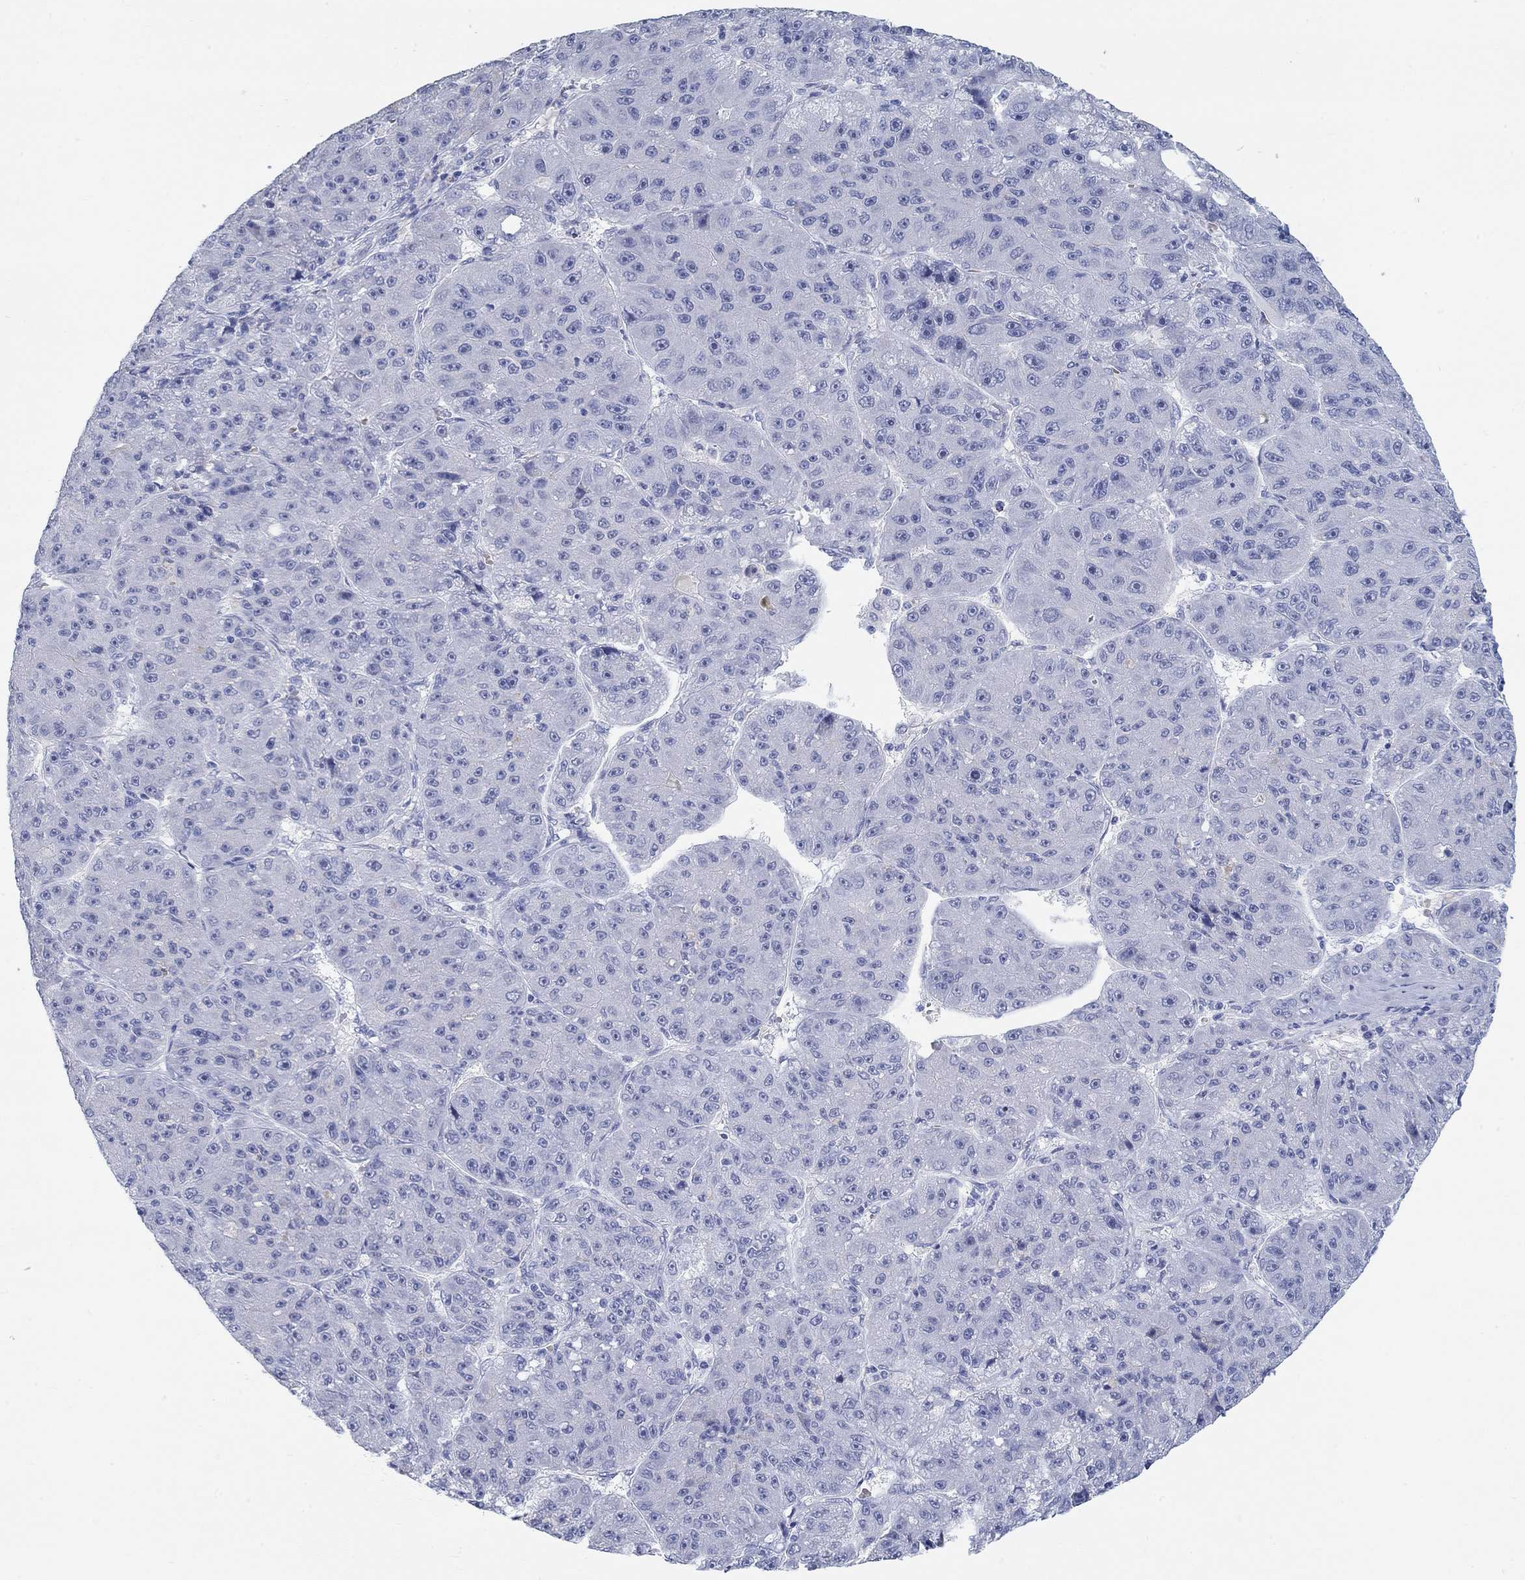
{"staining": {"intensity": "negative", "quantity": "none", "location": "none"}, "tissue": "liver cancer", "cell_type": "Tumor cells", "image_type": "cancer", "snomed": [{"axis": "morphology", "description": "Carcinoma, Hepatocellular, NOS"}, {"axis": "topography", "description": "Liver"}], "caption": "Tumor cells show no significant protein staining in hepatocellular carcinoma (liver).", "gene": "GRIA3", "patient": {"sex": "male", "age": 67}}